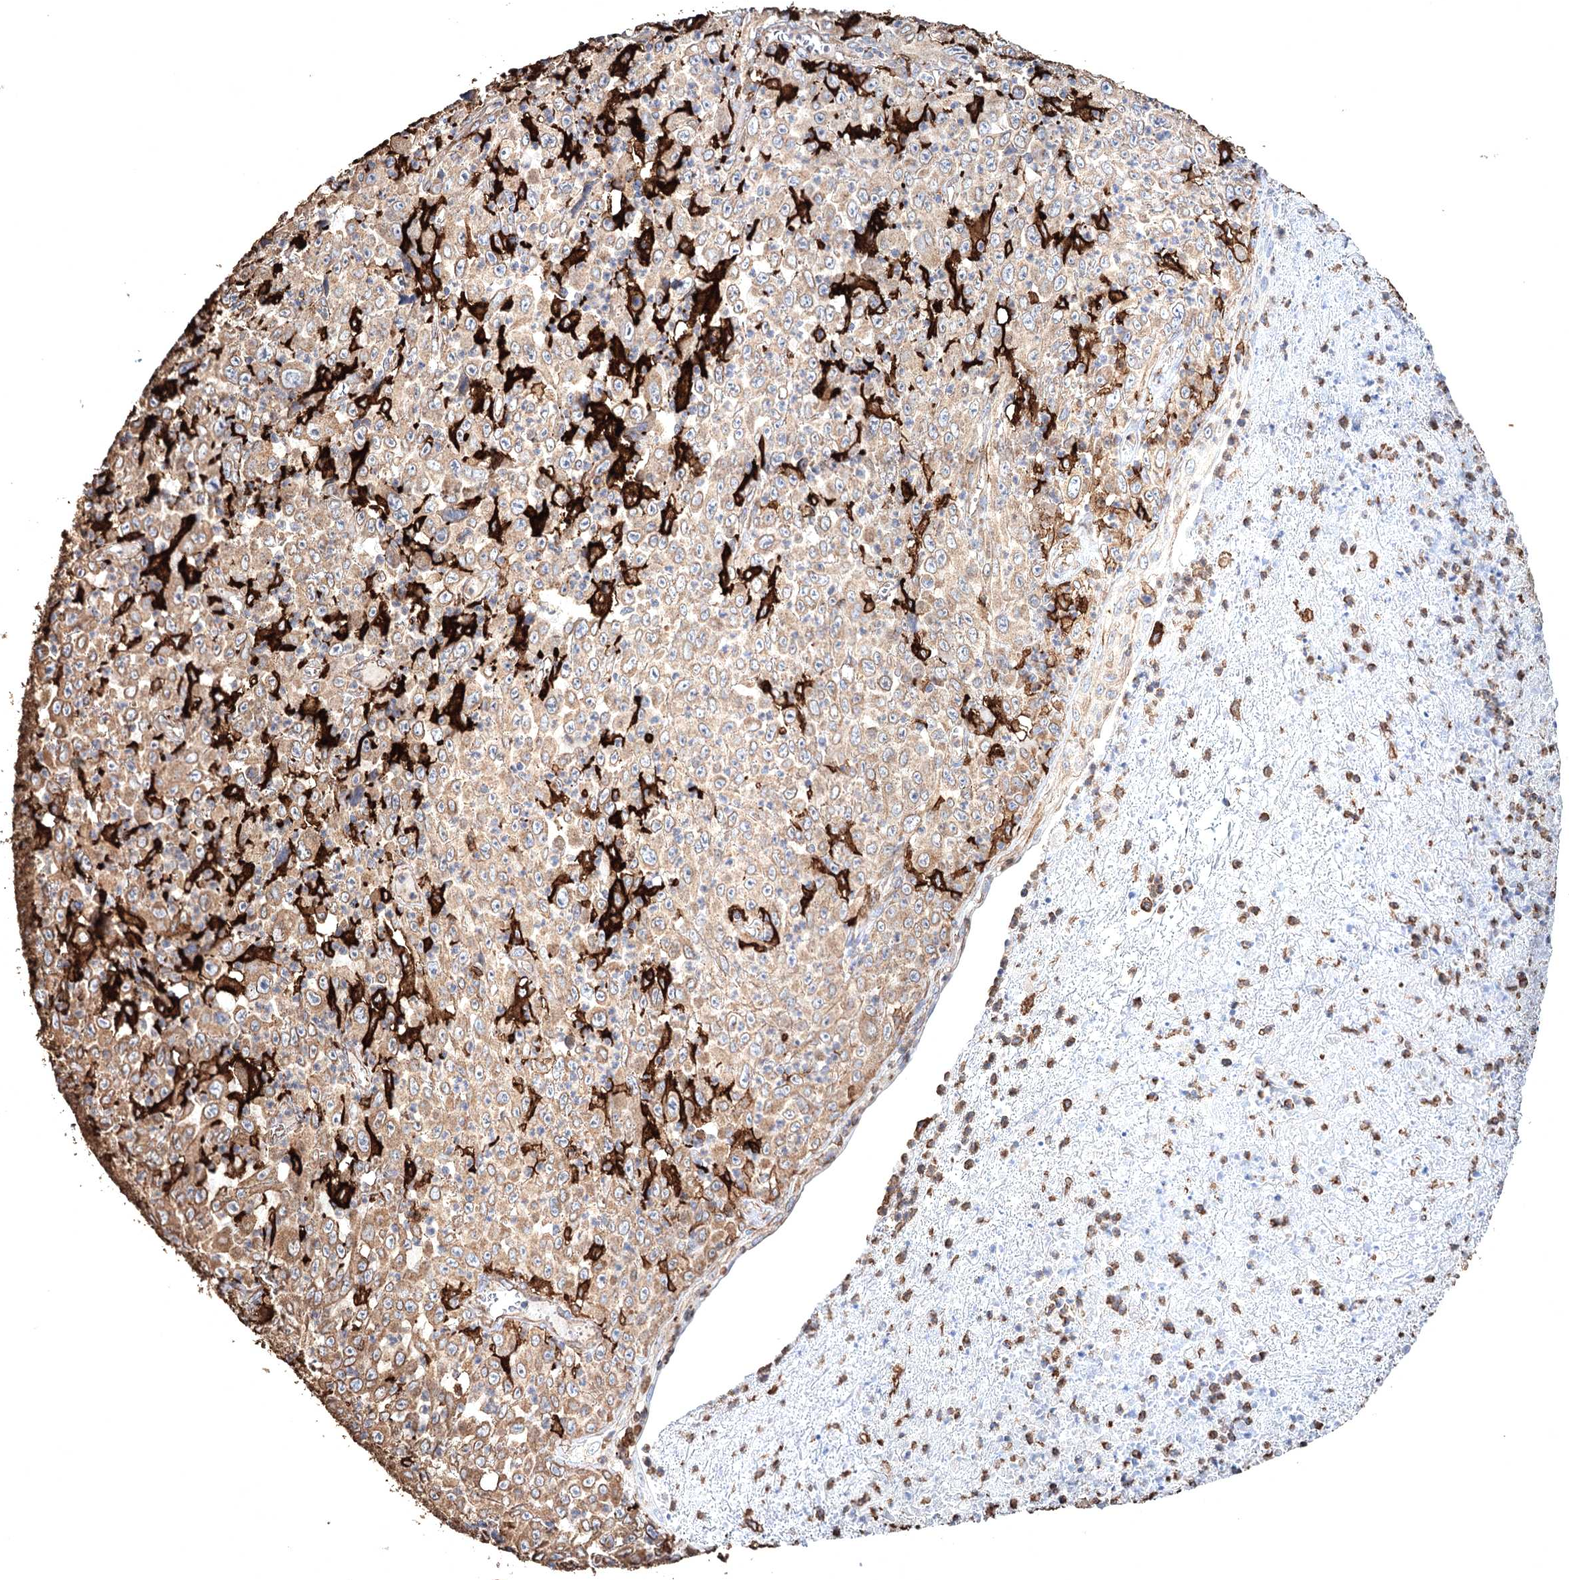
{"staining": {"intensity": "weak", "quantity": "25%-75%", "location": "cytoplasmic/membranous"}, "tissue": "melanoma", "cell_type": "Tumor cells", "image_type": "cancer", "snomed": [{"axis": "morphology", "description": "Malignant melanoma, Metastatic site"}, {"axis": "topography", "description": "Skin"}], "caption": "Human melanoma stained with a brown dye reveals weak cytoplasmic/membranous positive positivity in approximately 25%-75% of tumor cells.", "gene": "CLEC4M", "patient": {"sex": "female", "age": 56}}